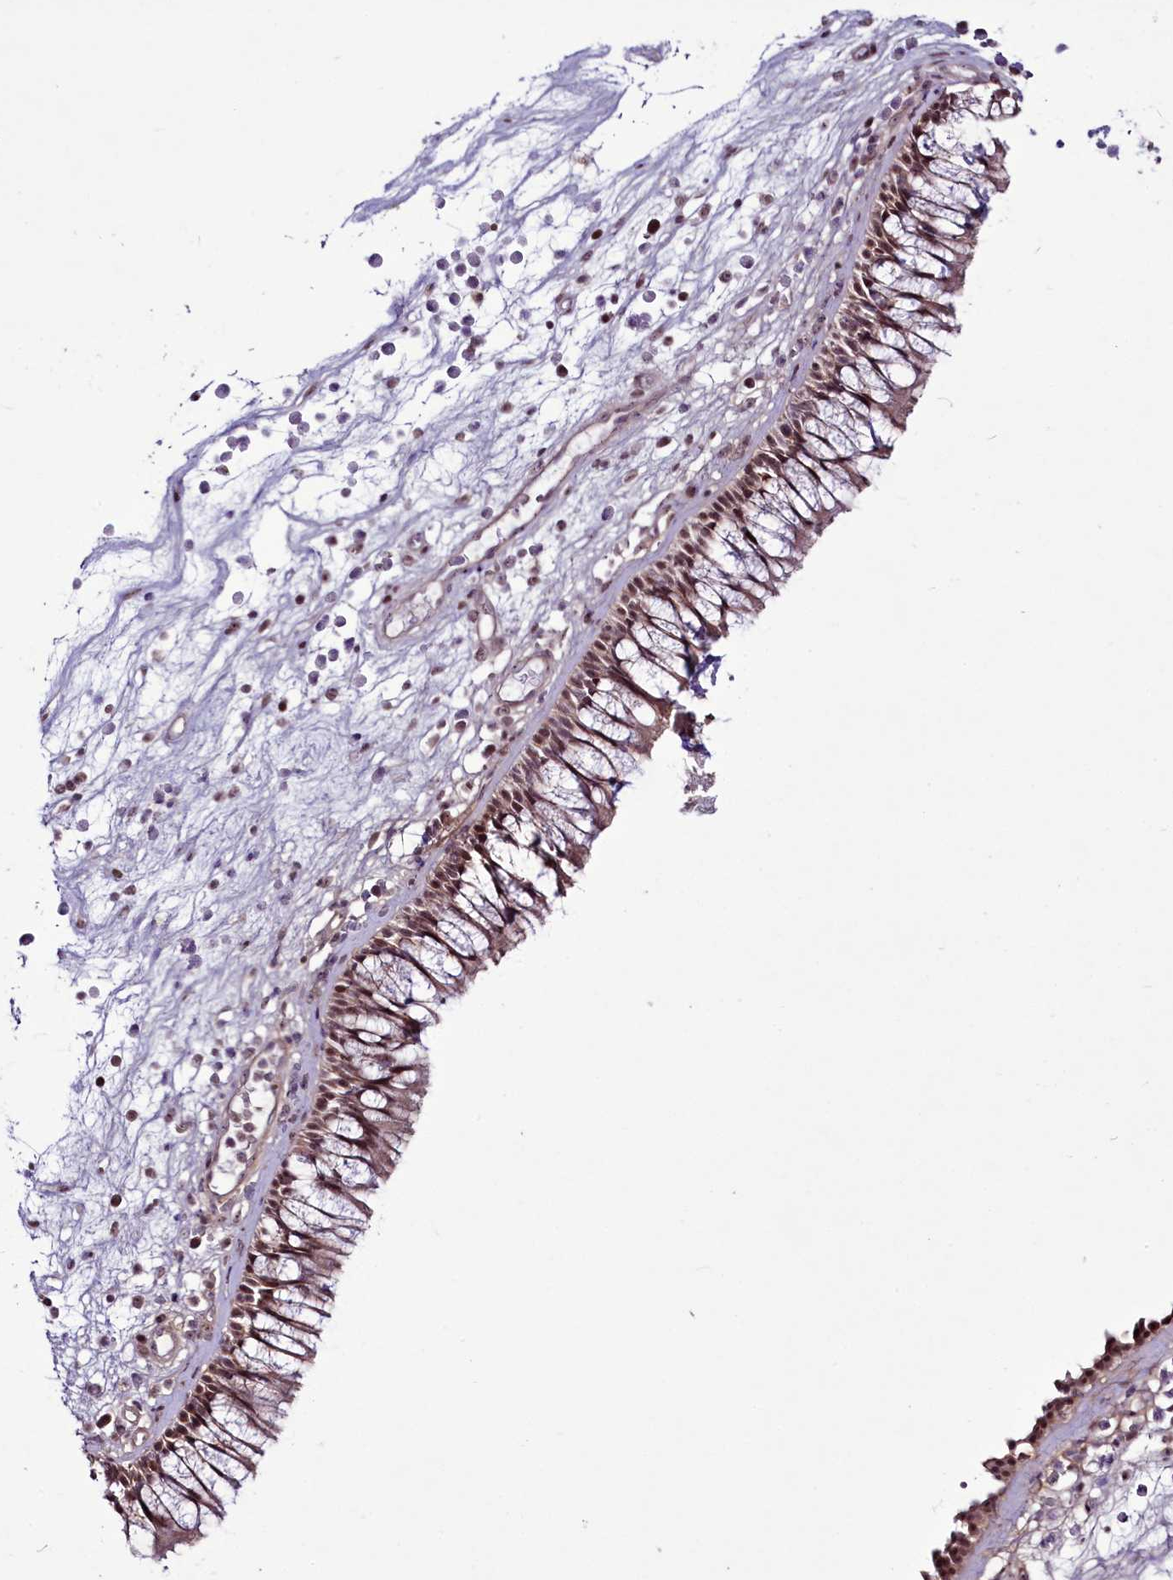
{"staining": {"intensity": "moderate", "quantity": ">75%", "location": "nuclear"}, "tissue": "nasopharynx", "cell_type": "Respiratory epithelial cells", "image_type": "normal", "snomed": [{"axis": "morphology", "description": "Normal tissue, NOS"}, {"axis": "morphology", "description": "Inflammation, NOS"}, {"axis": "morphology", "description": "Malignant melanoma, Metastatic site"}, {"axis": "topography", "description": "Nasopharynx"}], "caption": "DAB immunohistochemical staining of normal human nasopharynx displays moderate nuclear protein expression in about >75% of respiratory epithelial cells.", "gene": "RSBN1", "patient": {"sex": "male", "age": 70}}